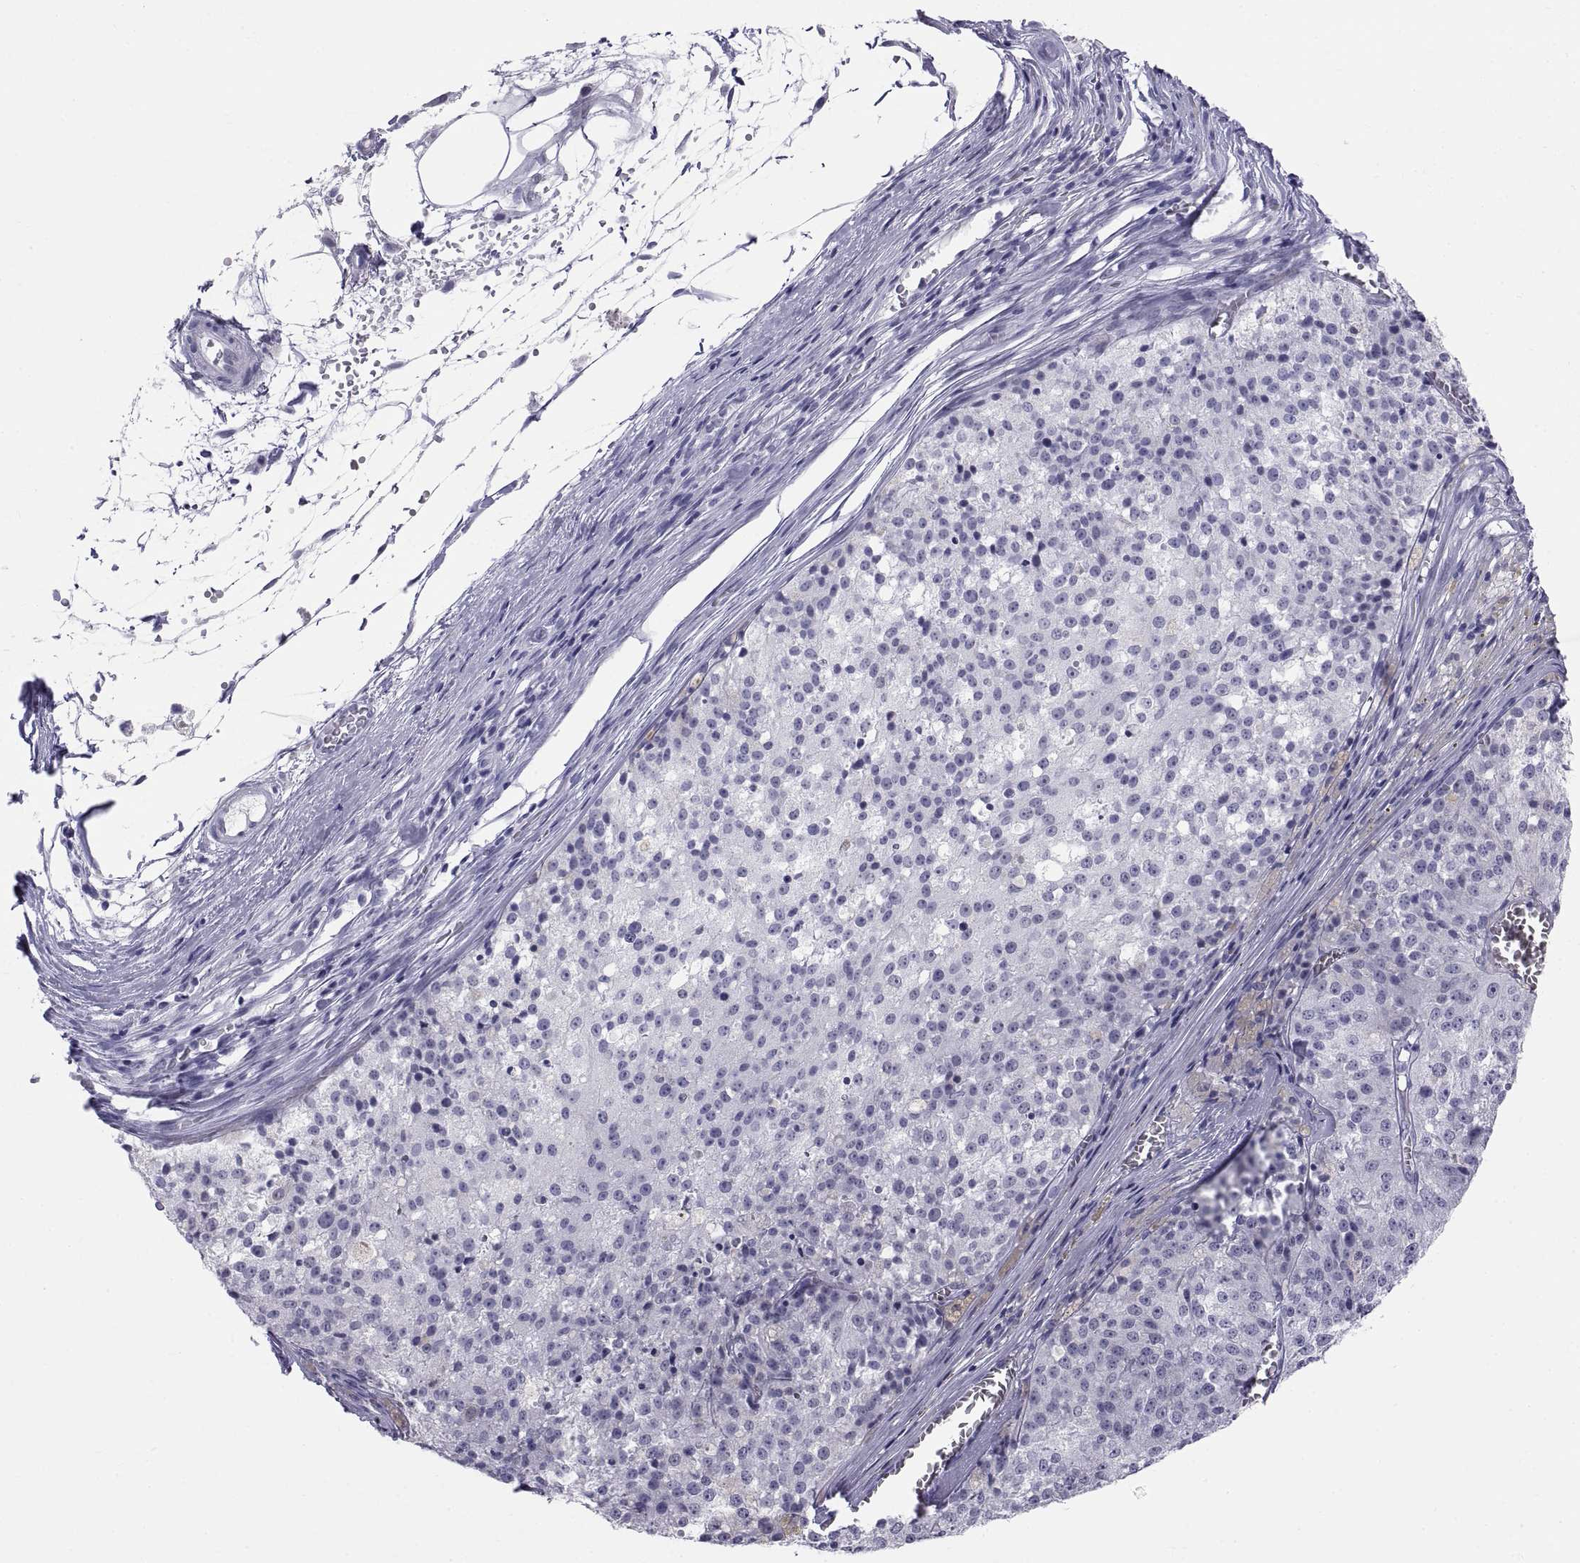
{"staining": {"intensity": "negative", "quantity": "none", "location": "none"}, "tissue": "melanoma", "cell_type": "Tumor cells", "image_type": "cancer", "snomed": [{"axis": "morphology", "description": "Malignant melanoma, Metastatic site"}, {"axis": "topography", "description": "Lymph node"}], "caption": "There is no significant positivity in tumor cells of malignant melanoma (metastatic site).", "gene": "NEUROD6", "patient": {"sex": "female", "age": 64}}